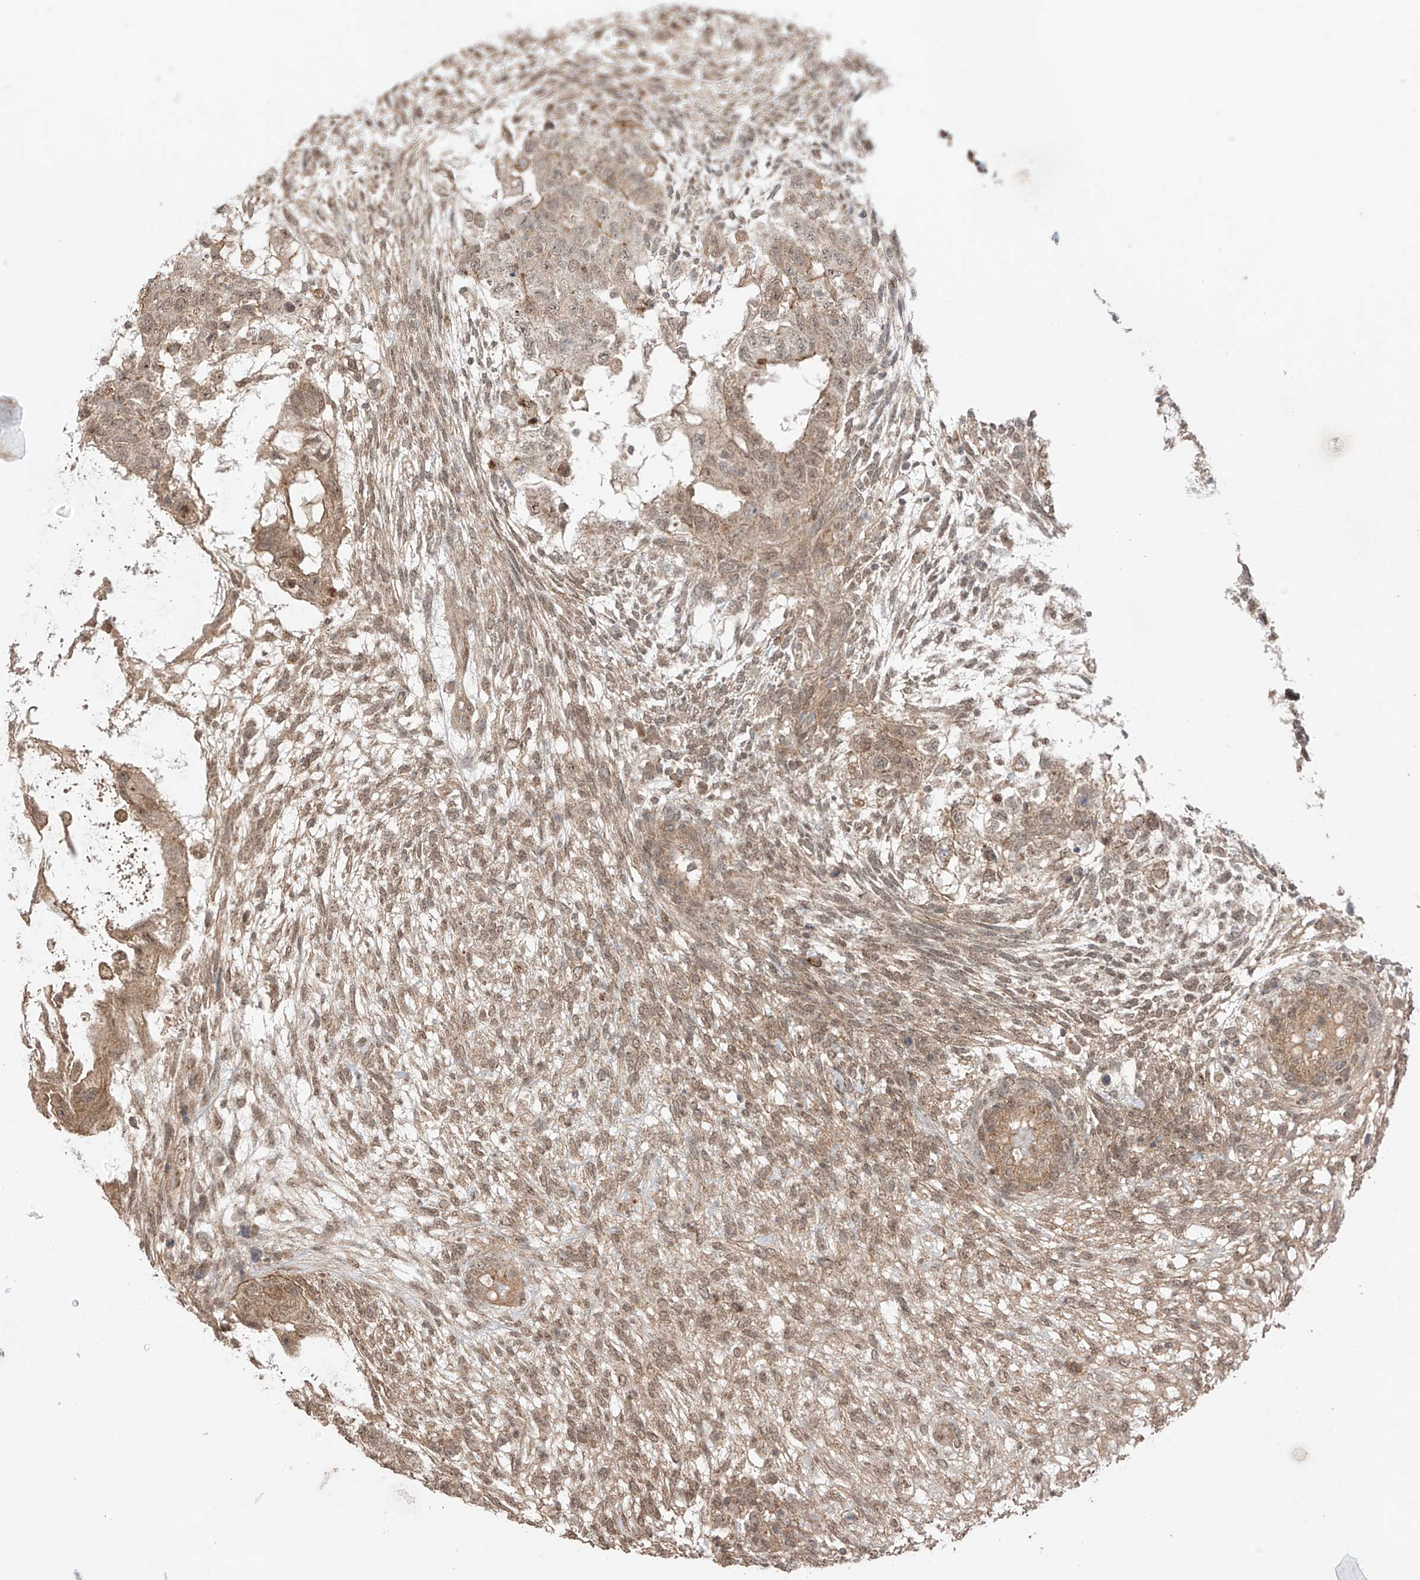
{"staining": {"intensity": "moderate", "quantity": ">75%", "location": "cytoplasmic/membranous,nuclear"}, "tissue": "testis cancer", "cell_type": "Tumor cells", "image_type": "cancer", "snomed": [{"axis": "morphology", "description": "Normal tissue, NOS"}, {"axis": "morphology", "description": "Carcinoma, Embryonal, NOS"}, {"axis": "topography", "description": "Testis"}], "caption": "Protein expression analysis of human testis cancer reveals moderate cytoplasmic/membranous and nuclear expression in approximately >75% of tumor cells. The staining was performed using DAB (3,3'-diaminobenzidine) to visualize the protein expression in brown, while the nuclei were stained in blue with hematoxylin (Magnification: 20x).", "gene": "ABCD1", "patient": {"sex": "male", "age": 36}}